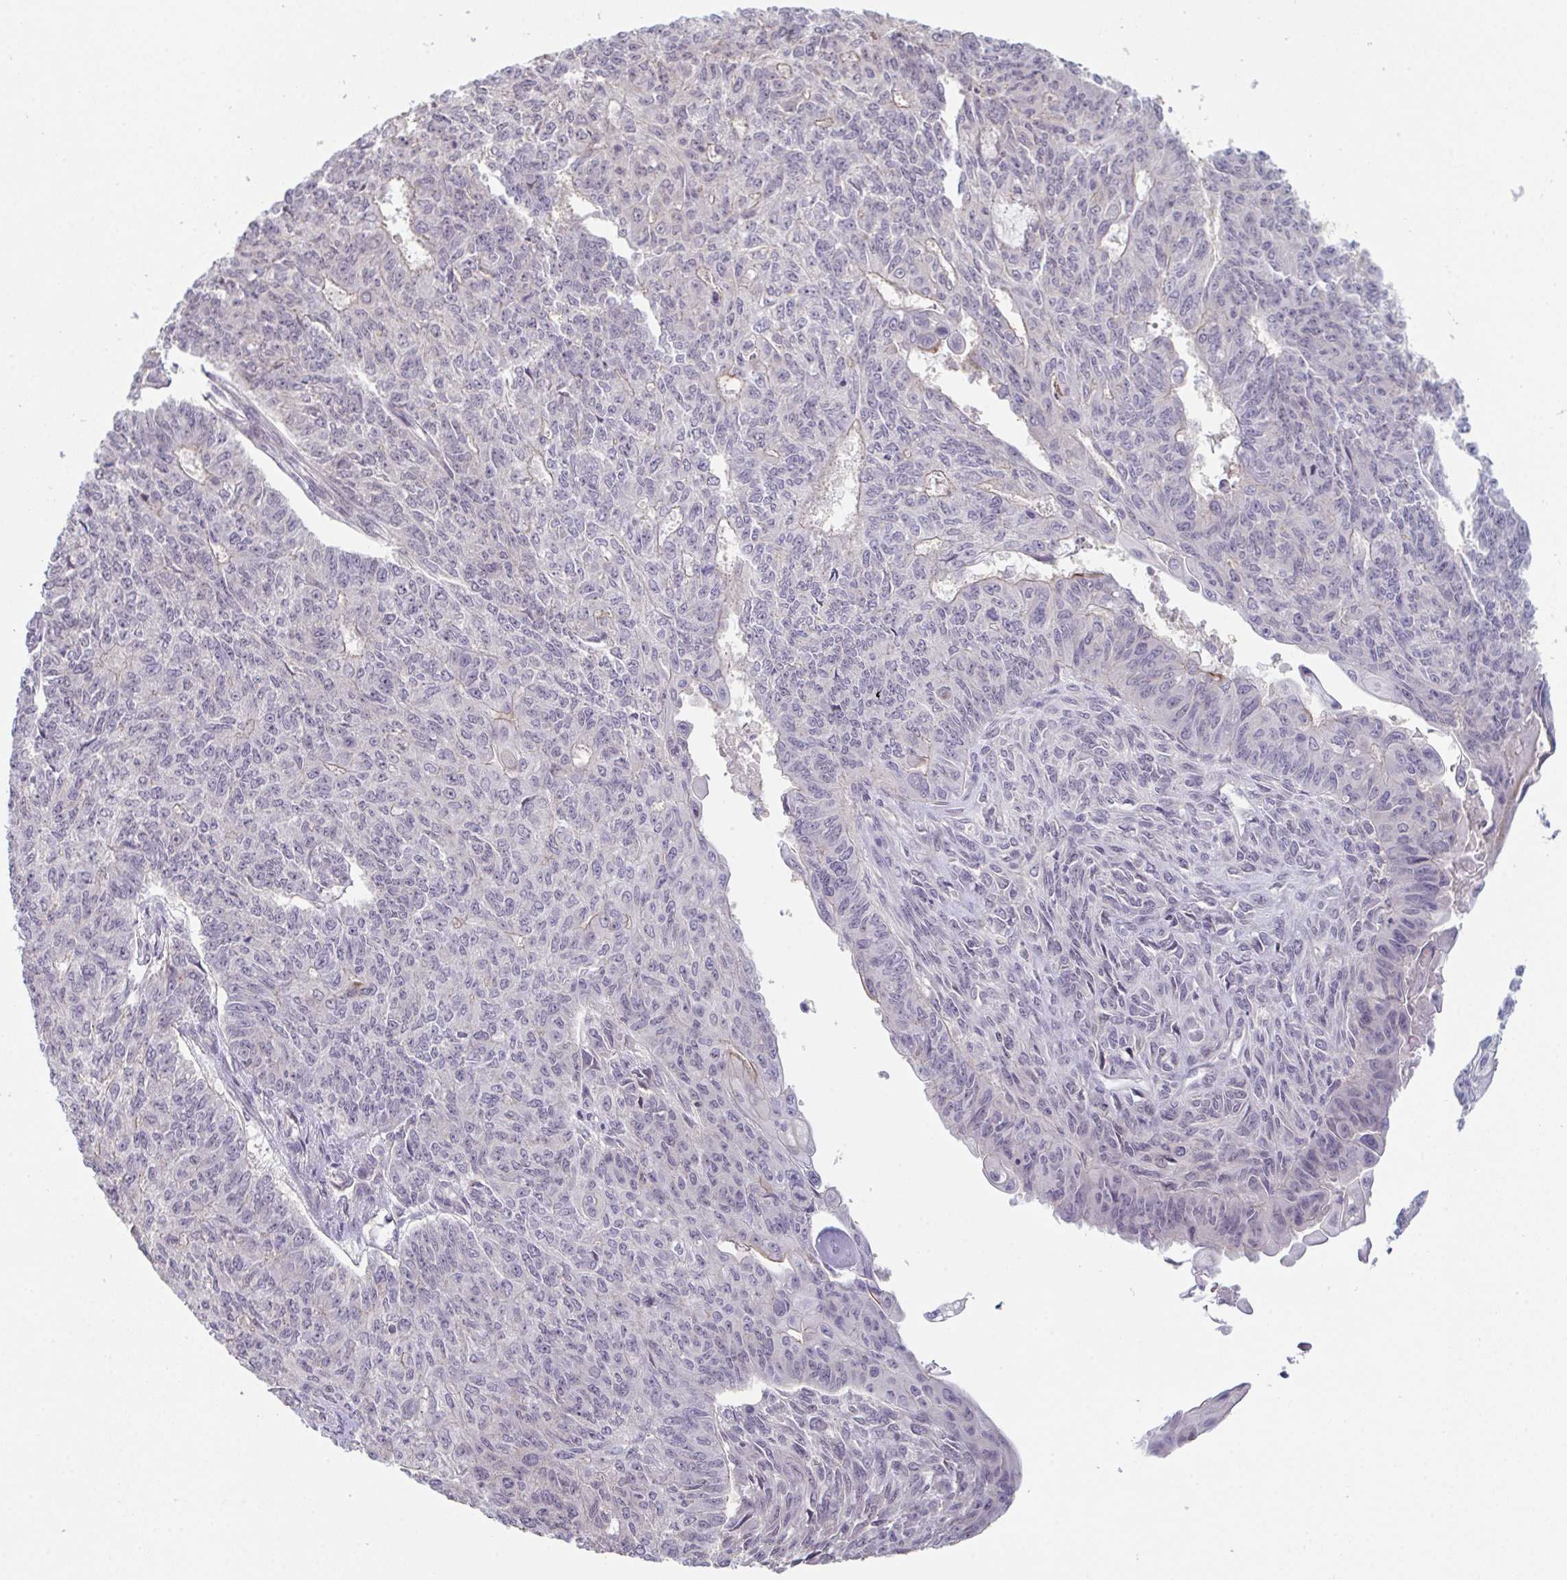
{"staining": {"intensity": "negative", "quantity": "none", "location": "none"}, "tissue": "endometrial cancer", "cell_type": "Tumor cells", "image_type": "cancer", "snomed": [{"axis": "morphology", "description": "Adenocarcinoma, NOS"}, {"axis": "topography", "description": "Endometrium"}], "caption": "Tumor cells show no significant expression in endometrial adenocarcinoma.", "gene": "ZNF214", "patient": {"sex": "female", "age": 32}}